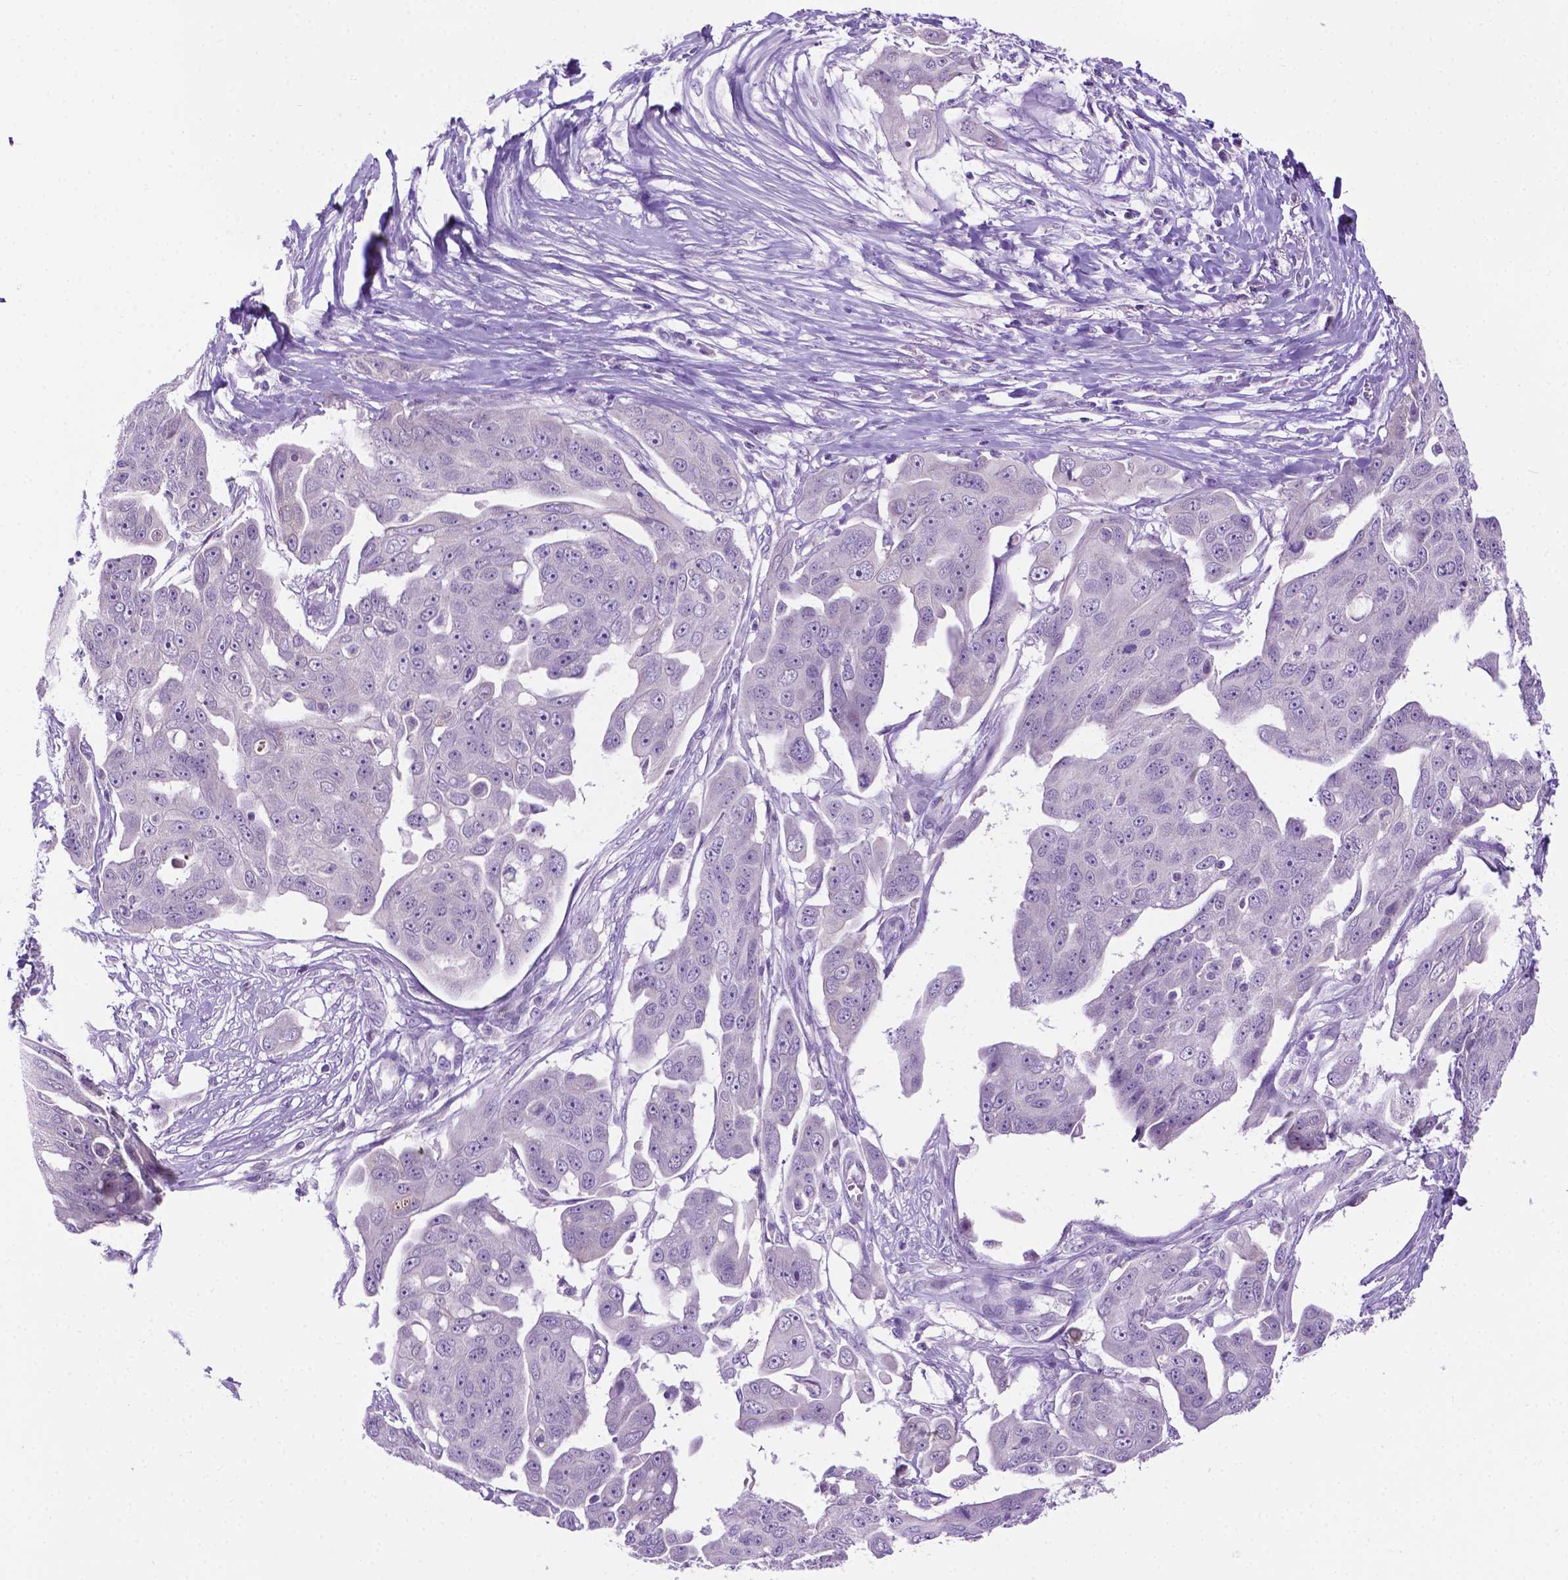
{"staining": {"intensity": "negative", "quantity": "none", "location": "none"}, "tissue": "ovarian cancer", "cell_type": "Tumor cells", "image_type": "cancer", "snomed": [{"axis": "morphology", "description": "Carcinoma, endometroid"}, {"axis": "topography", "description": "Ovary"}], "caption": "Endometroid carcinoma (ovarian) was stained to show a protein in brown. There is no significant positivity in tumor cells.", "gene": "MMP27", "patient": {"sex": "female", "age": 70}}